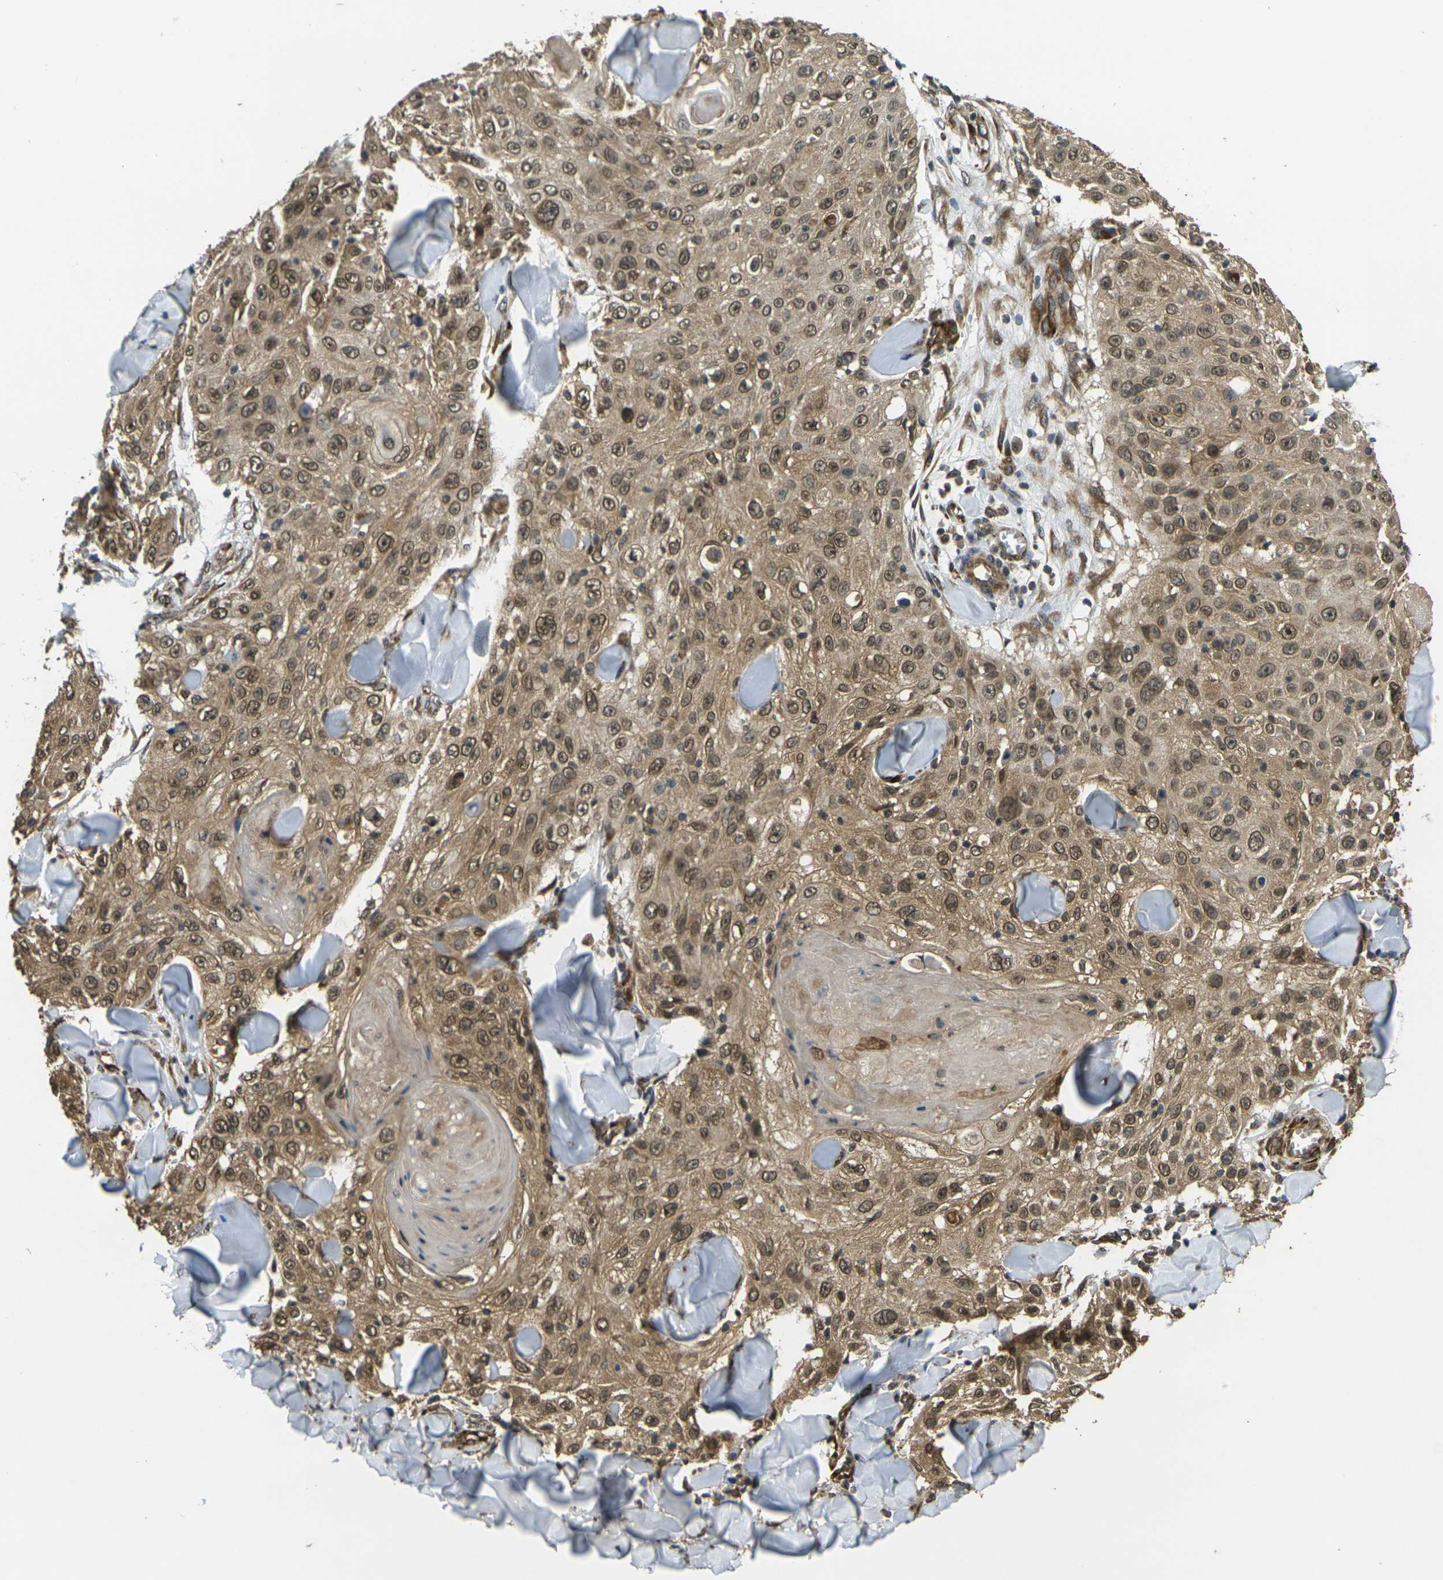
{"staining": {"intensity": "moderate", "quantity": ">75%", "location": "cytoplasmic/membranous,nuclear"}, "tissue": "skin cancer", "cell_type": "Tumor cells", "image_type": "cancer", "snomed": [{"axis": "morphology", "description": "Squamous cell carcinoma, NOS"}, {"axis": "topography", "description": "Skin"}], "caption": "IHC micrograph of human skin squamous cell carcinoma stained for a protein (brown), which reveals medium levels of moderate cytoplasmic/membranous and nuclear staining in approximately >75% of tumor cells.", "gene": "FUT11", "patient": {"sex": "male", "age": 86}}